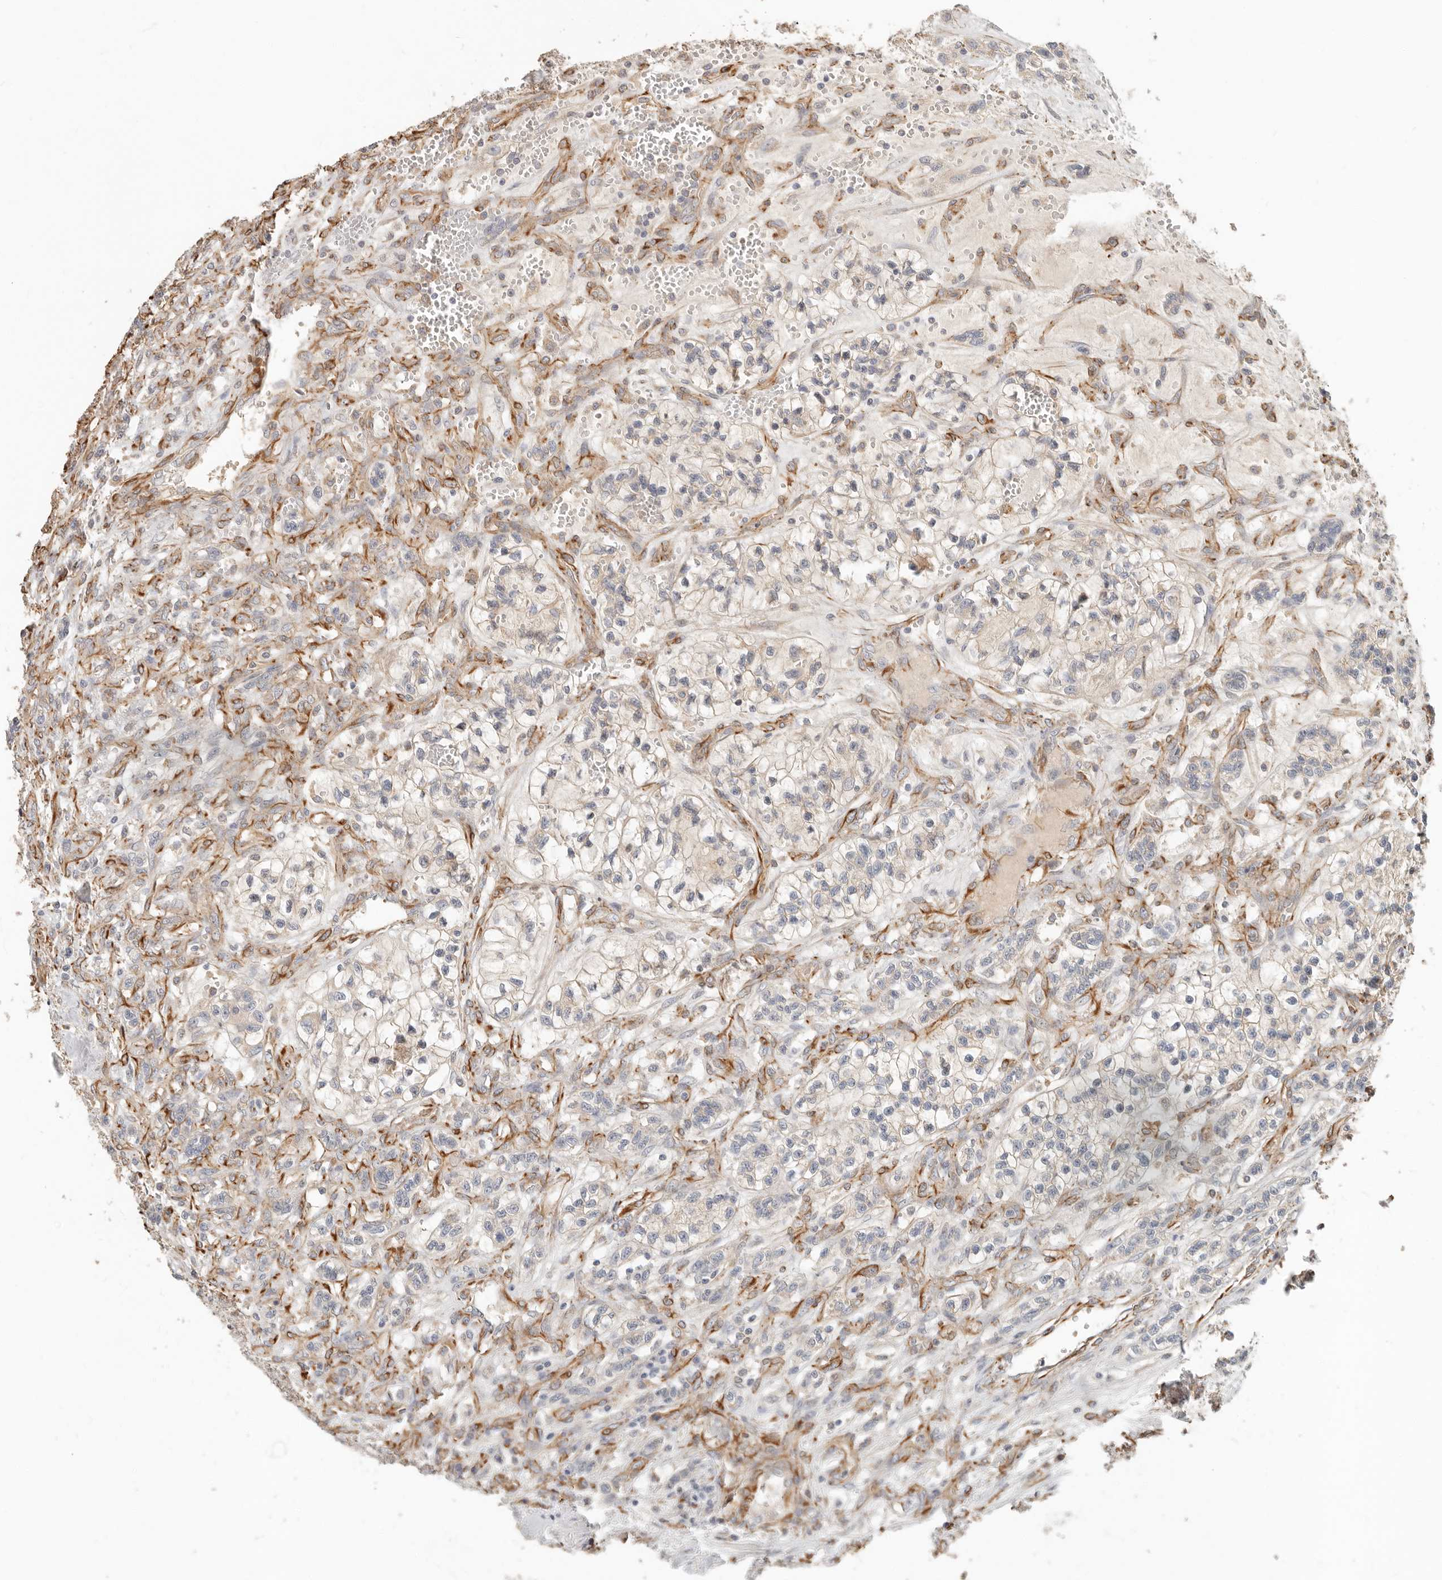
{"staining": {"intensity": "negative", "quantity": "none", "location": "none"}, "tissue": "renal cancer", "cell_type": "Tumor cells", "image_type": "cancer", "snomed": [{"axis": "morphology", "description": "Adenocarcinoma, NOS"}, {"axis": "topography", "description": "Kidney"}], "caption": "Human renal cancer stained for a protein using immunohistochemistry (IHC) displays no expression in tumor cells.", "gene": "SPRING1", "patient": {"sex": "female", "age": 57}}